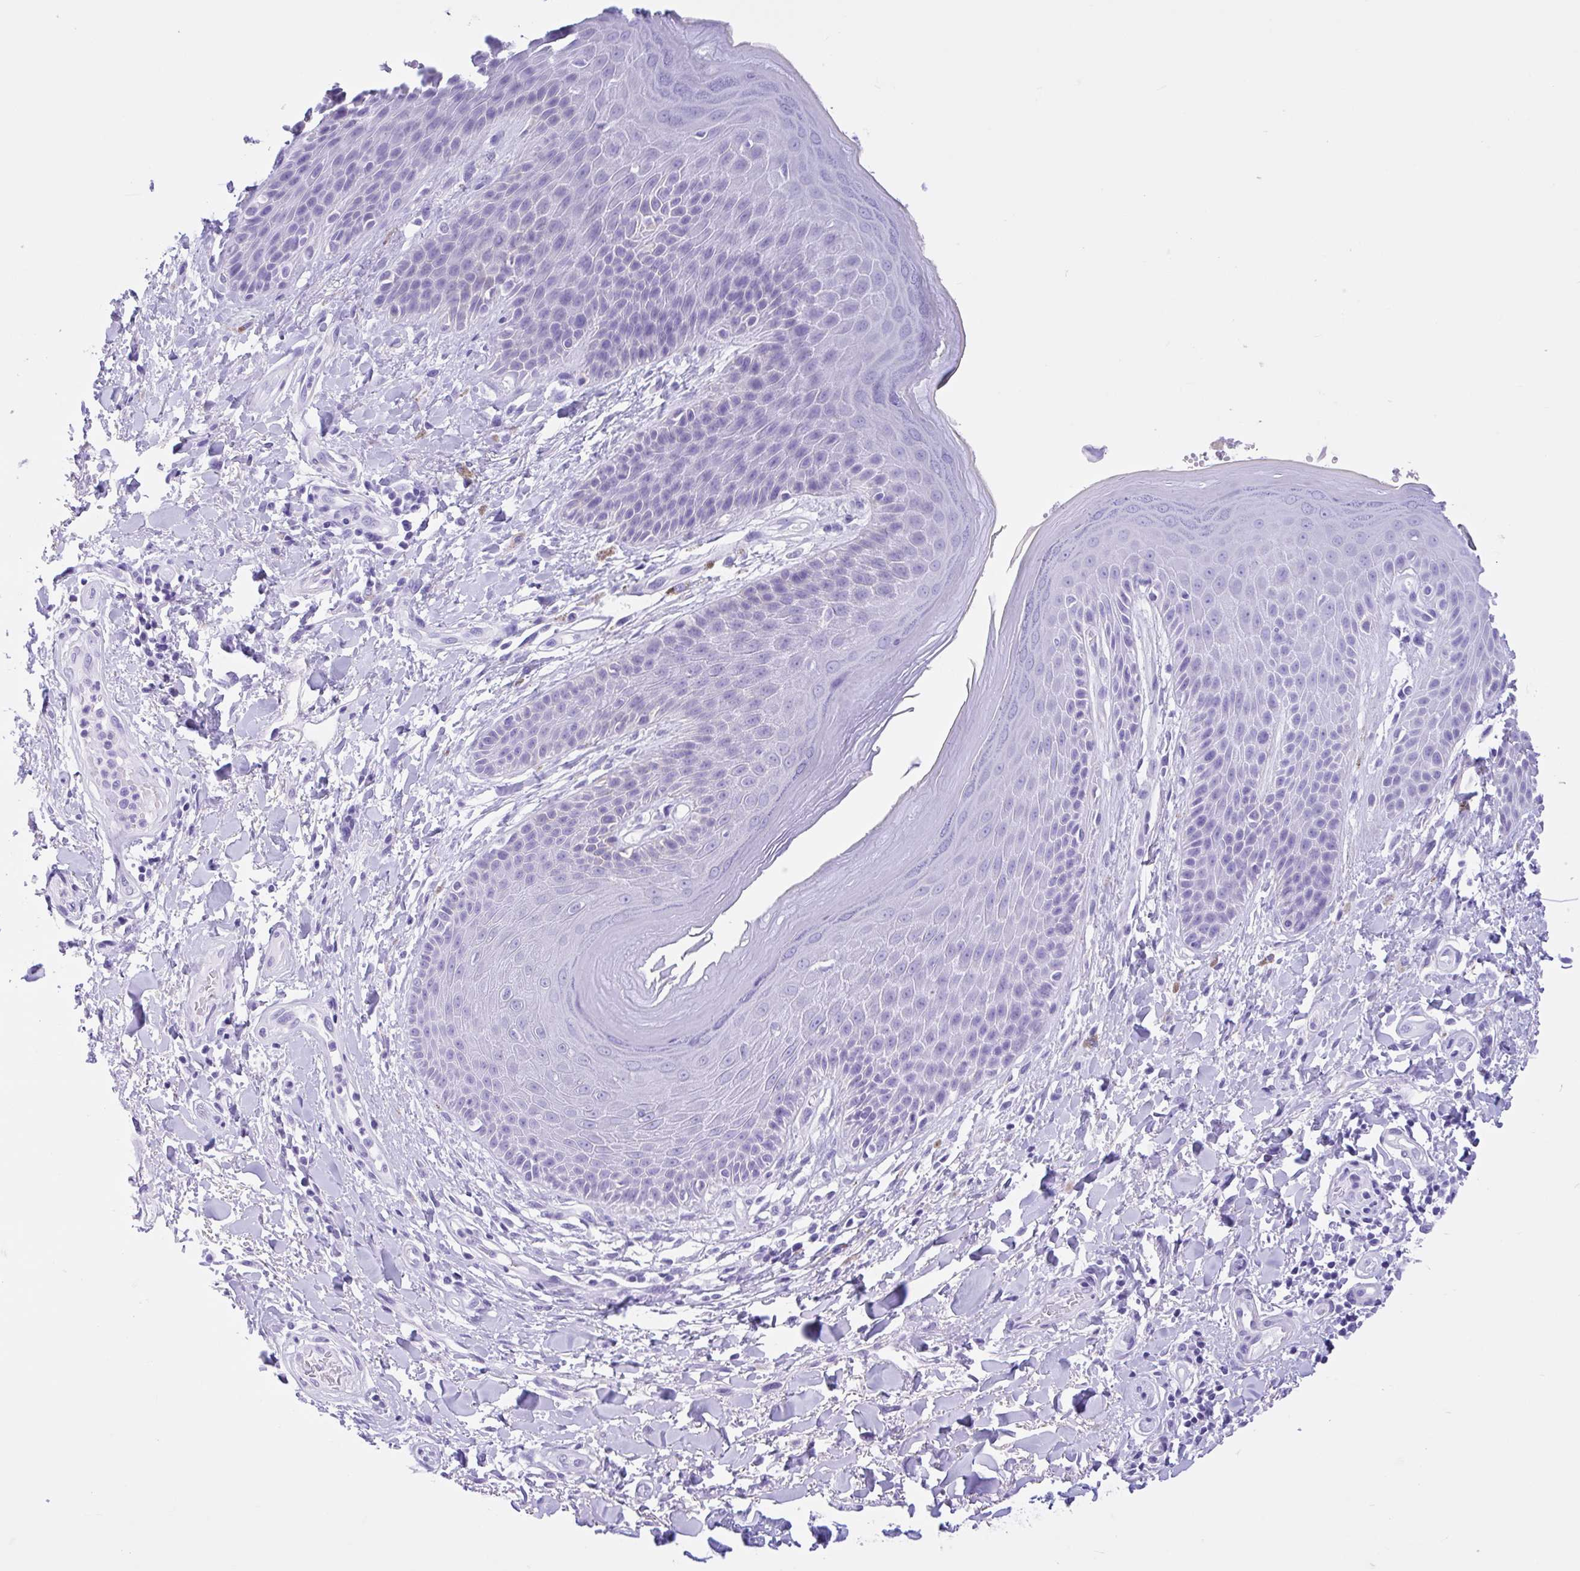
{"staining": {"intensity": "negative", "quantity": "none", "location": "none"}, "tissue": "skin", "cell_type": "Epidermal cells", "image_type": "normal", "snomed": [{"axis": "morphology", "description": "Normal tissue, NOS"}, {"axis": "topography", "description": "Anal"}, {"axis": "topography", "description": "Peripheral nerve tissue"}], "caption": "This is an IHC histopathology image of unremarkable skin. There is no staining in epidermal cells.", "gene": "IAPP", "patient": {"sex": "male", "age": 51}}